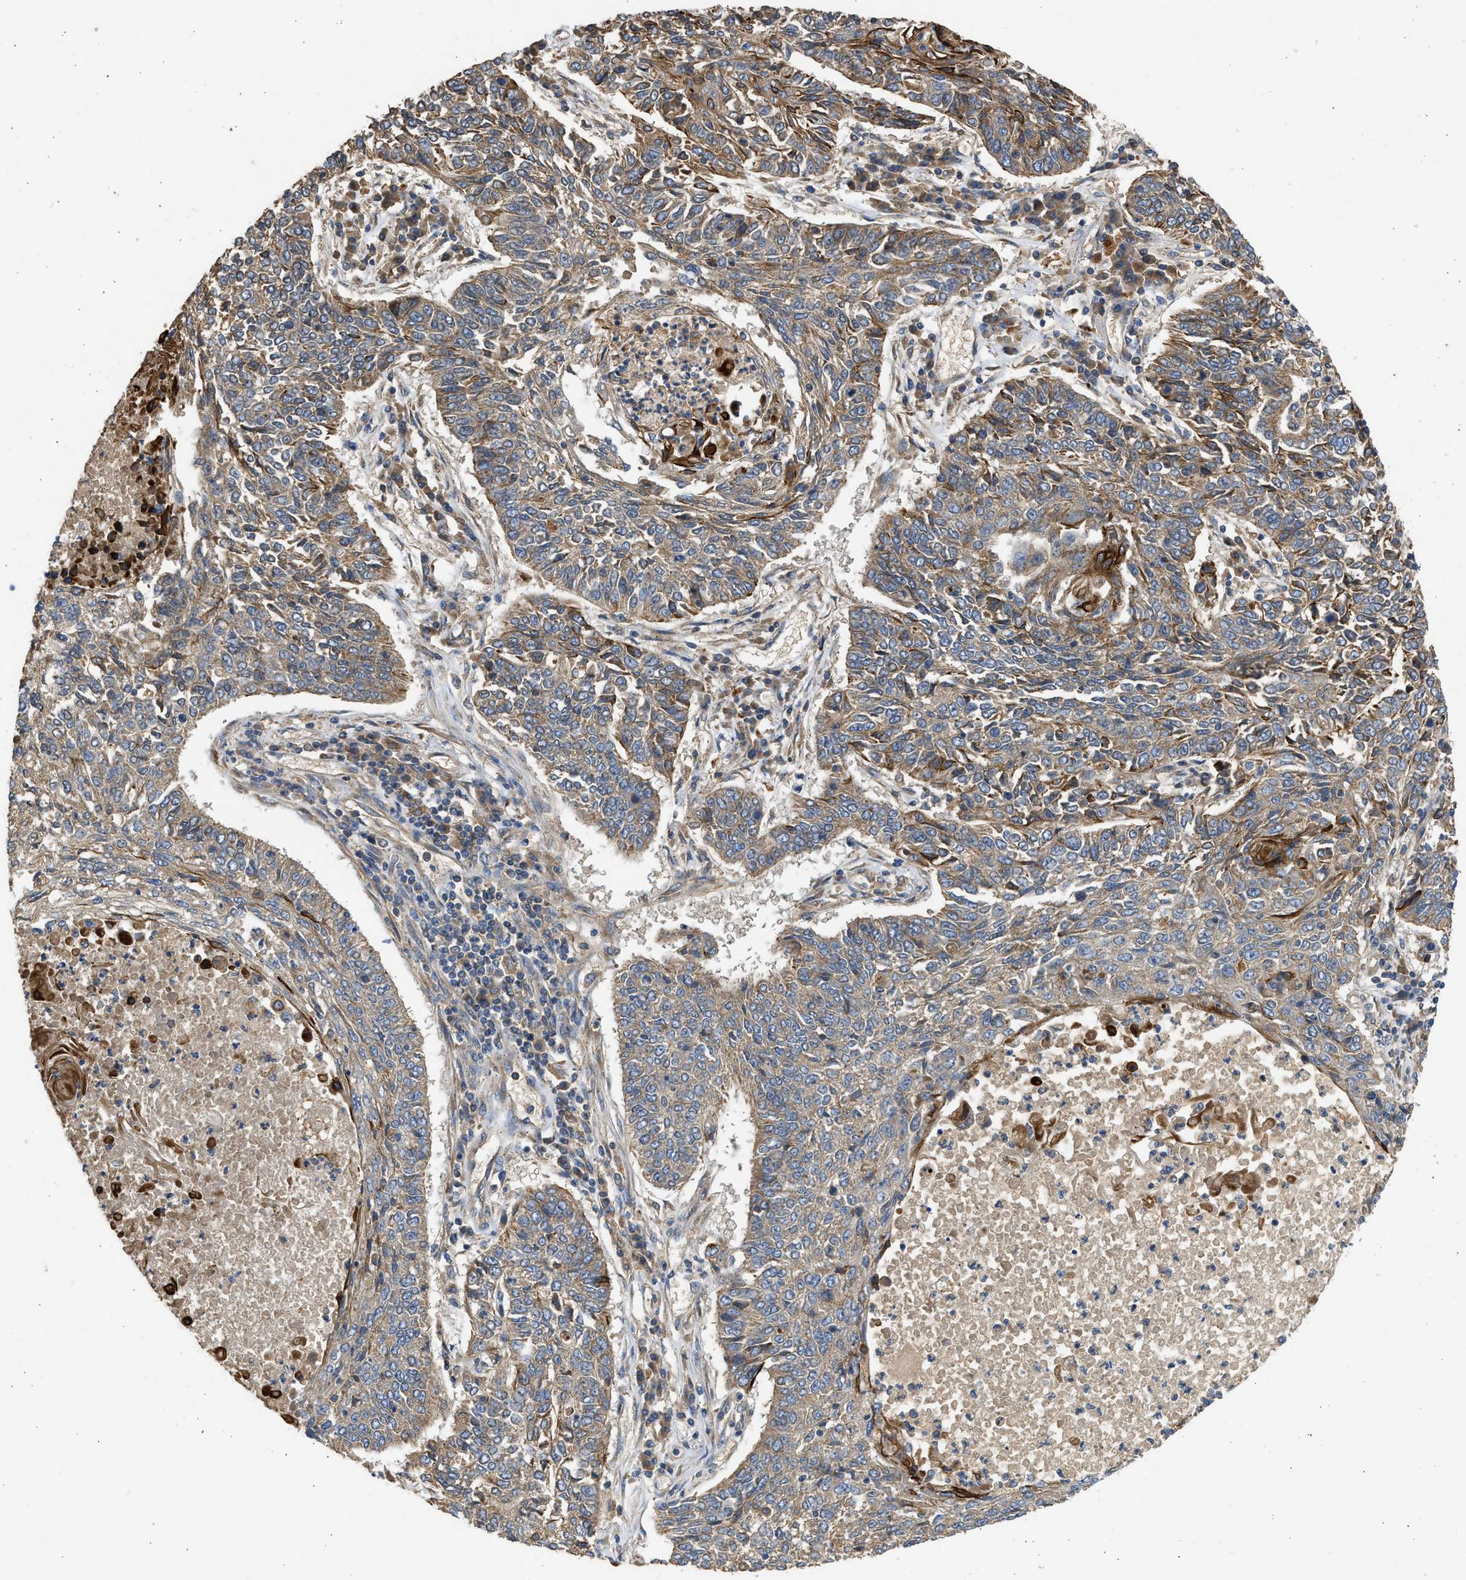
{"staining": {"intensity": "moderate", "quantity": ">75%", "location": "cytoplasmic/membranous"}, "tissue": "lung cancer", "cell_type": "Tumor cells", "image_type": "cancer", "snomed": [{"axis": "morphology", "description": "Normal tissue, NOS"}, {"axis": "morphology", "description": "Squamous cell carcinoma, NOS"}, {"axis": "topography", "description": "Cartilage tissue"}, {"axis": "topography", "description": "Bronchus"}, {"axis": "topography", "description": "Lung"}], "caption": "Immunohistochemistry micrograph of lung cancer stained for a protein (brown), which displays medium levels of moderate cytoplasmic/membranous expression in approximately >75% of tumor cells.", "gene": "CSRNP2", "patient": {"sex": "female", "age": 49}}